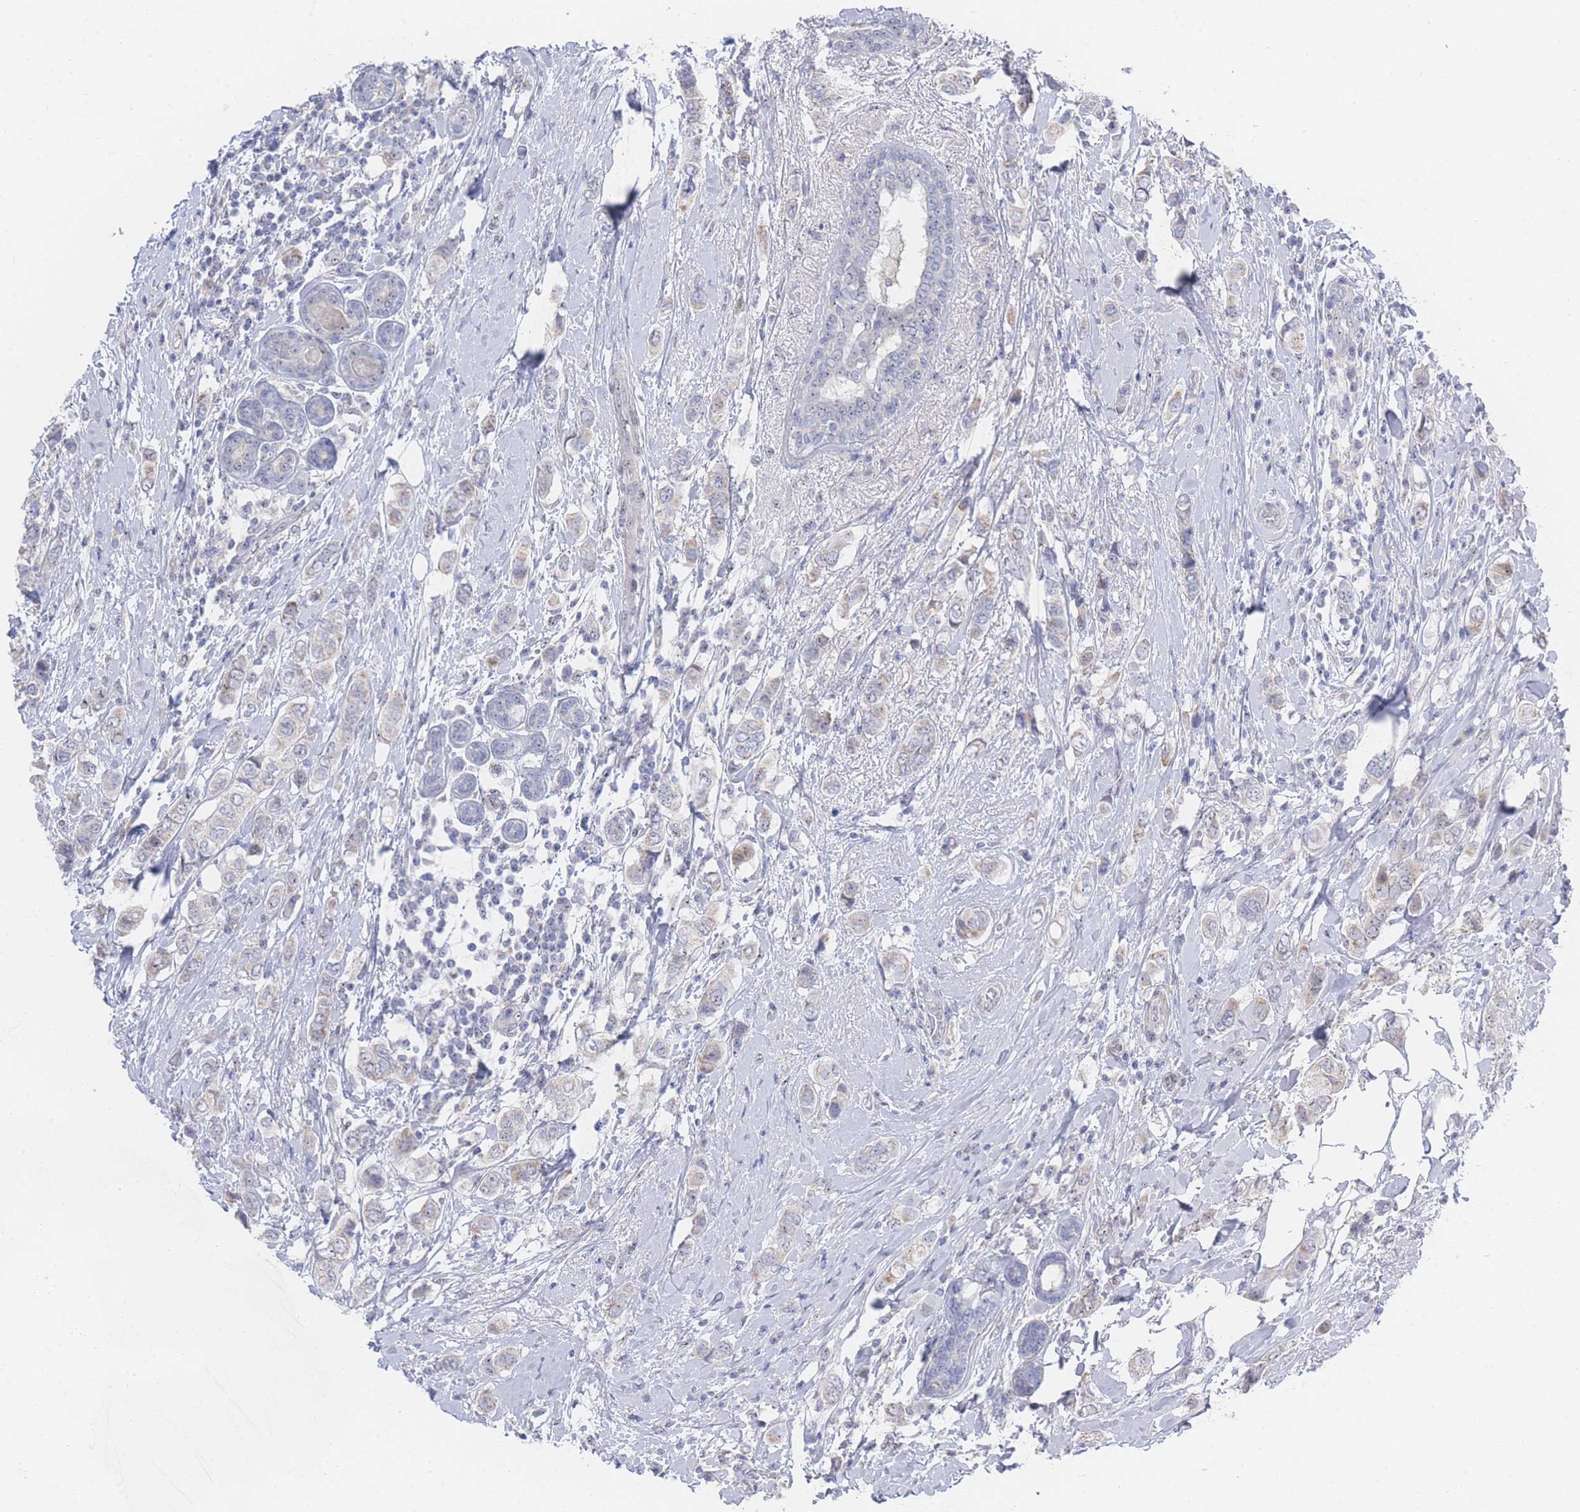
{"staining": {"intensity": "weak", "quantity": "<25%", "location": "cytoplasmic/membranous,nuclear"}, "tissue": "breast cancer", "cell_type": "Tumor cells", "image_type": "cancer", "snomed": [{"axis": "morphology", "description": "Lobular carcinoma"}, {"axis": "topography", "description": "Breast"}], "caption": "DAB immunohistochemical staining of human breast cancer (lobular carcinoma) demonstrates no significant expression in tumor cells. (DAB (3,3'-diaminobenzidine) IHC with hematoxylin counter stain).", "gene": "ZNF142", "patient": {"sex": "female", "age": 51}}